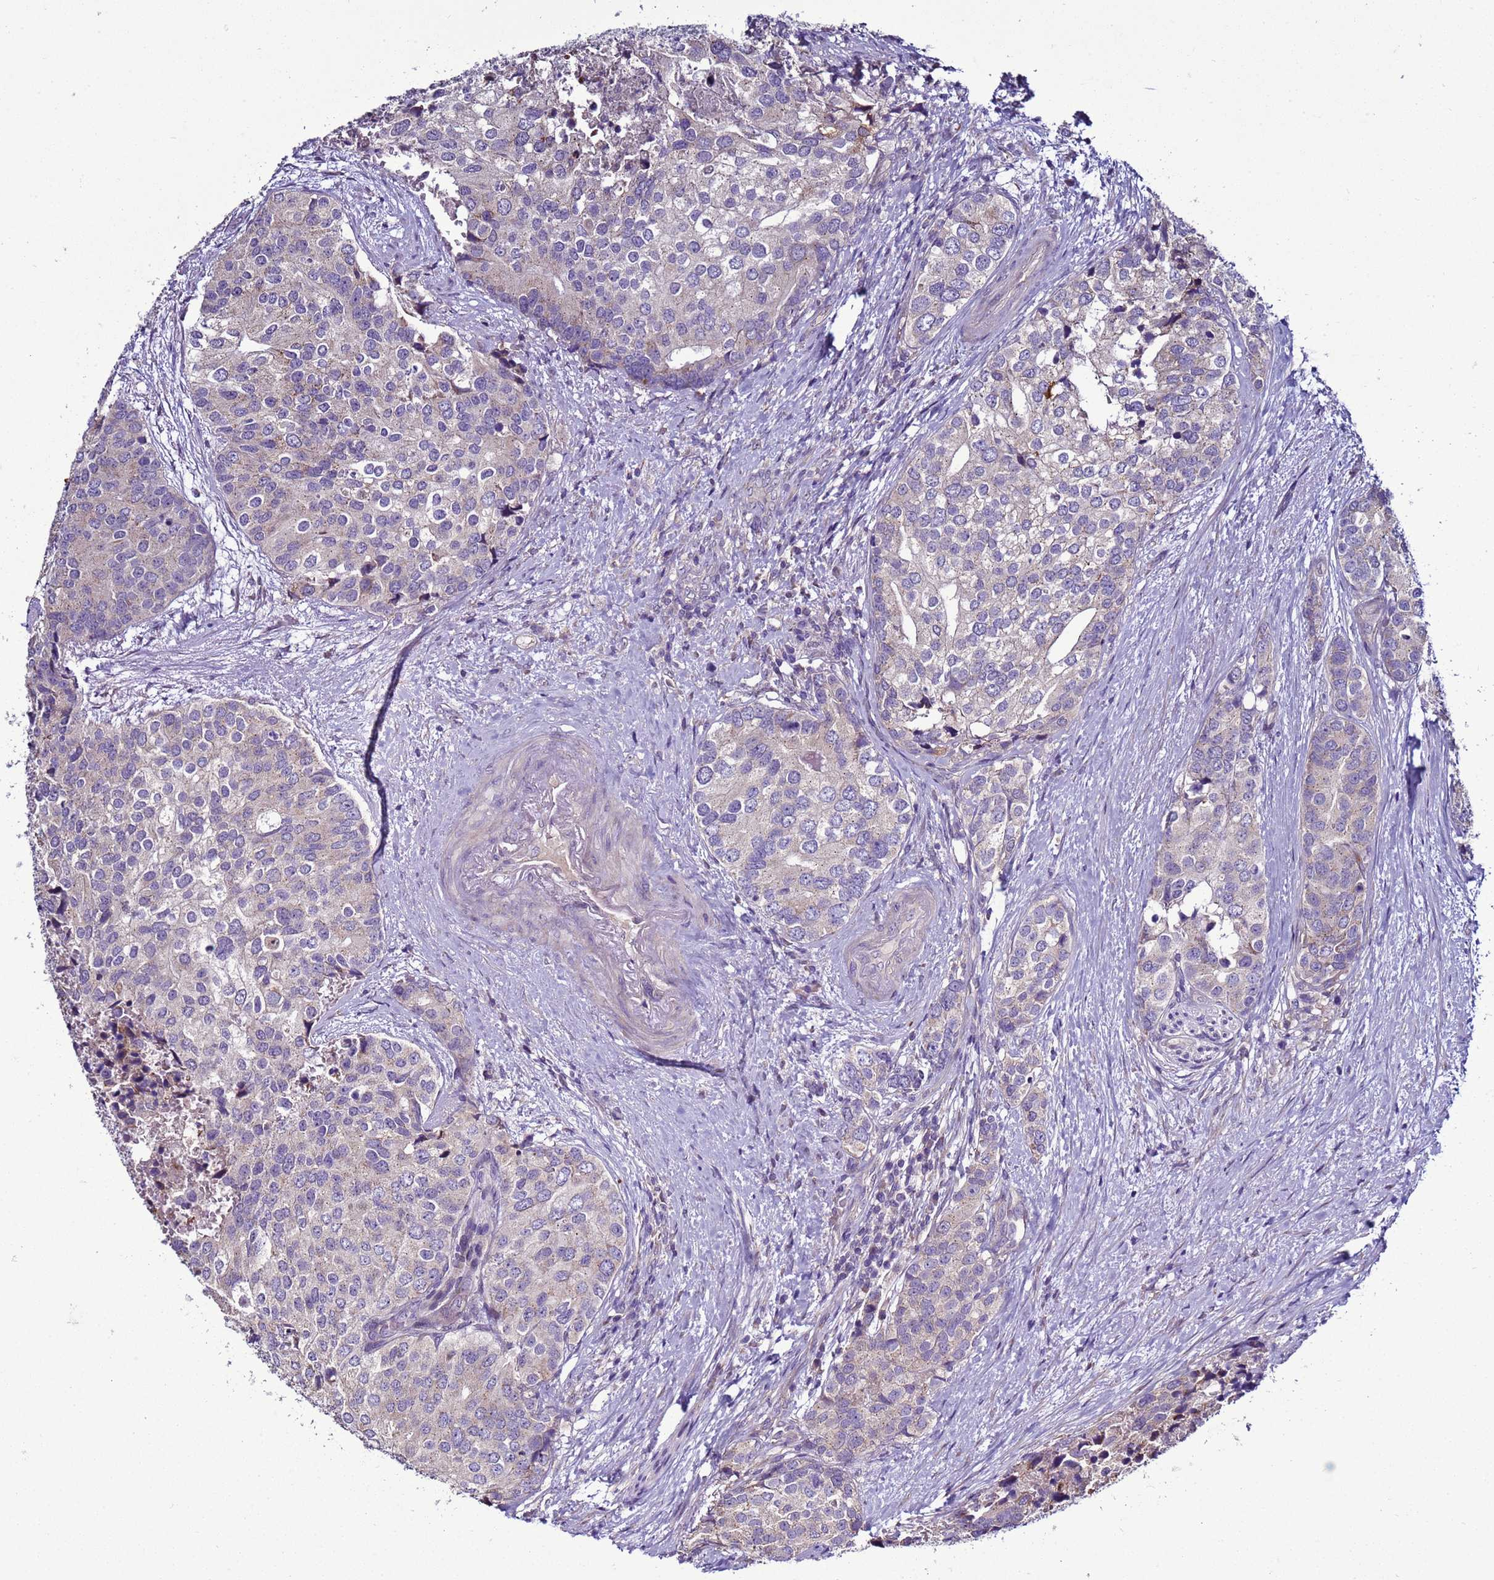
{"staining": {"intensity": "negative", "quantity": "none", "location": "none"}, "tissue": "prostate cancer", "cell_type": "Tumor cells", "image_type": "cancer", "snomed": [{"axis": "morphology", "description": "Adenocarcinoma, High grade"}, {"axis": "topography", "description": "Prostate"}], "caption": "This is a histopathology image of IHC staining of adenocarcinoma (high-grade) (prostate), which shows no positivity in tumor cells.", "gene": "RABL2B", "patient": {"sex": "male", "age": 62}}